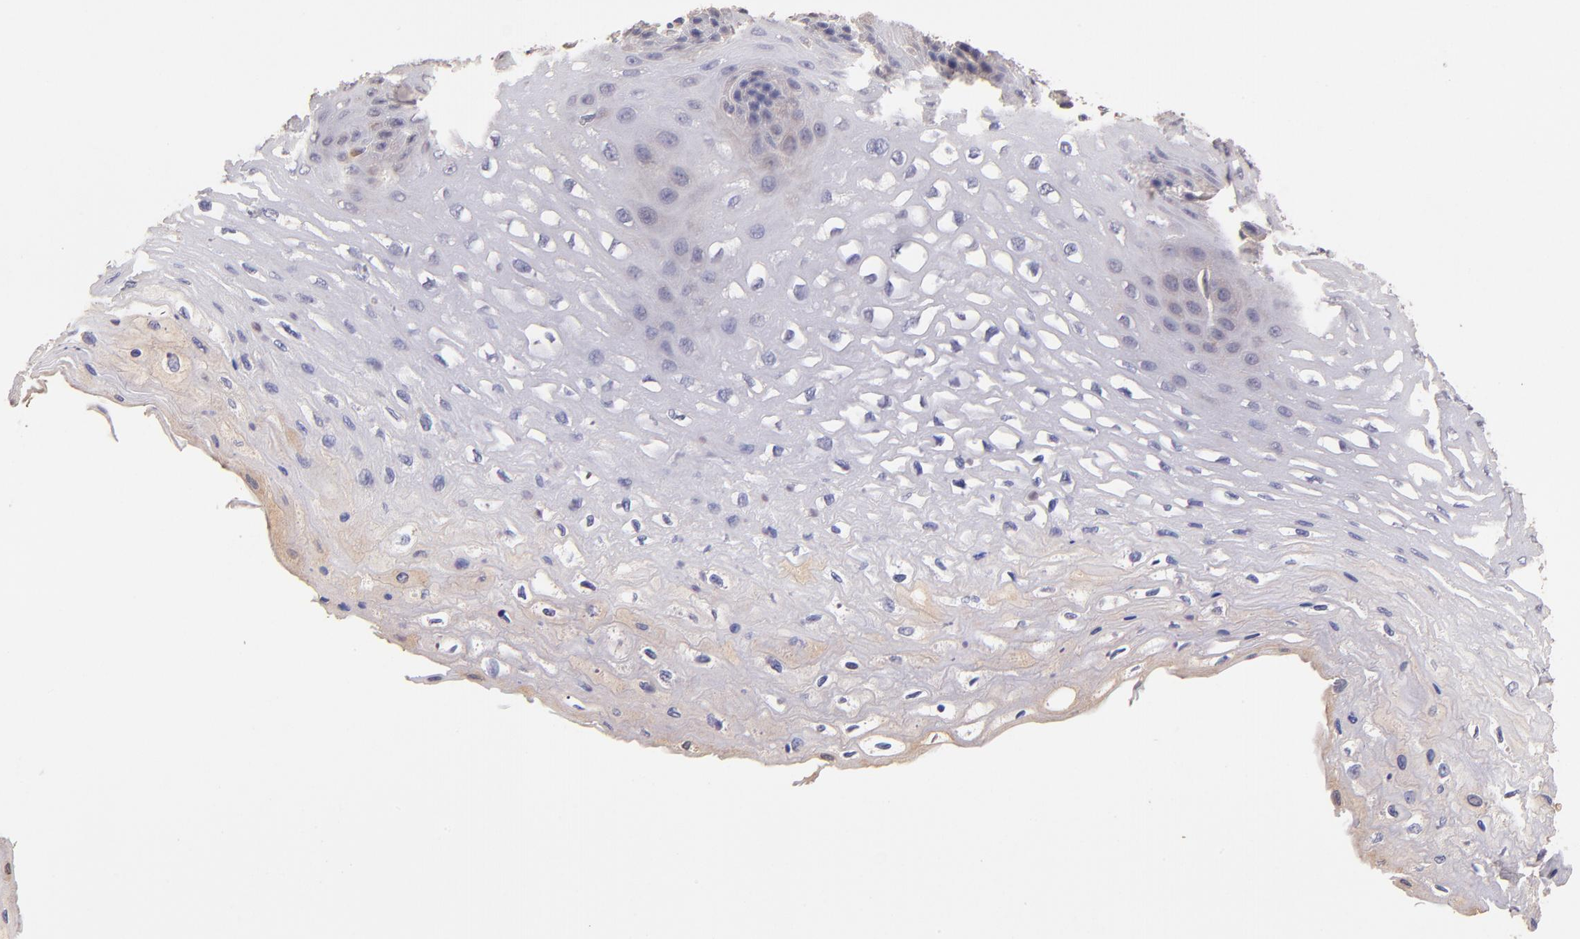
{"staining": {"intensity": "negative", "quantity": "none", "location": "none"}, "tissue": "esophagus", "cell_type": "Squamous epithelial cells", "image_type": "normal", "snomed": [{"axis": "morphology", "description": "Normal tissue, NOS"}, {"axis": "topography", "description": "Esophagus"}], "caption": "A high-resolution photomicrograph shows IHC staining of normal esophagus, which reveals no significant expression in squamous epithelial cells. (DAB (3,3'-diaminobenzidine) IHC with hematoxylin counter stain).", "gene": "RNASEL", "patient": {"sex": "female", "age": 72}}